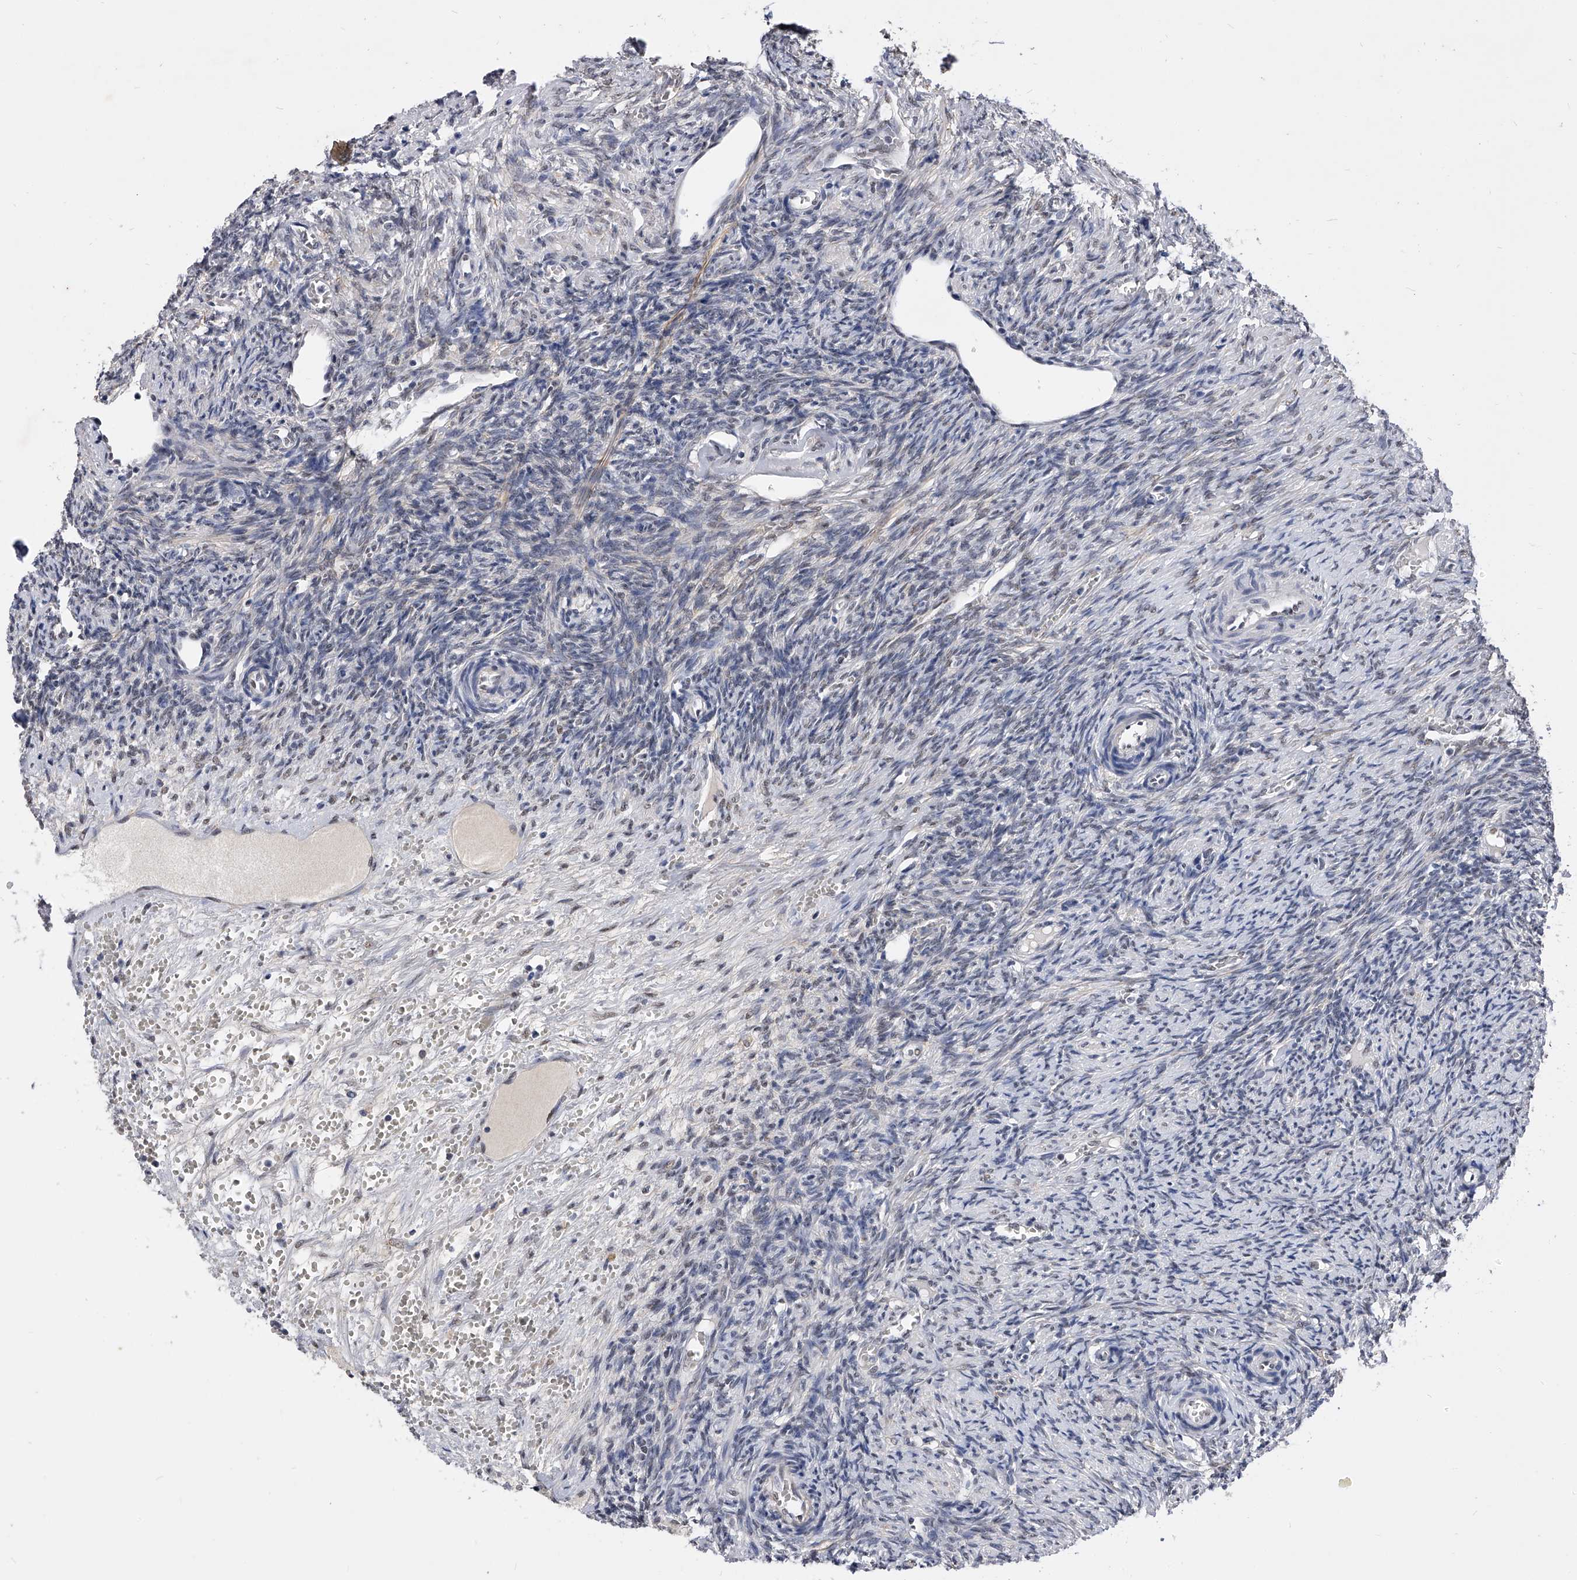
{"staining": {"intensity": "moderate", "quantity": ">75%", "location": "nuclear"}, "tissue": "ovary", "cell_type": "Follicle cells", "image_type": "normal", "snomed": [{"axis": "morphology", "description": "Normal tissue, NOS"}, {"axis": "topography", "description": "Ovary"}], "caption": "High-magnification brightfield microscopy of normal ovary stained with DAB (brown) and counterstained with hematoxylin (blue). follicle cells exhibit moderate nuclear expression is seen in about>75% of cells.", "gene": "ZNF529", "patient": {"sex": "female", "age": 41}}